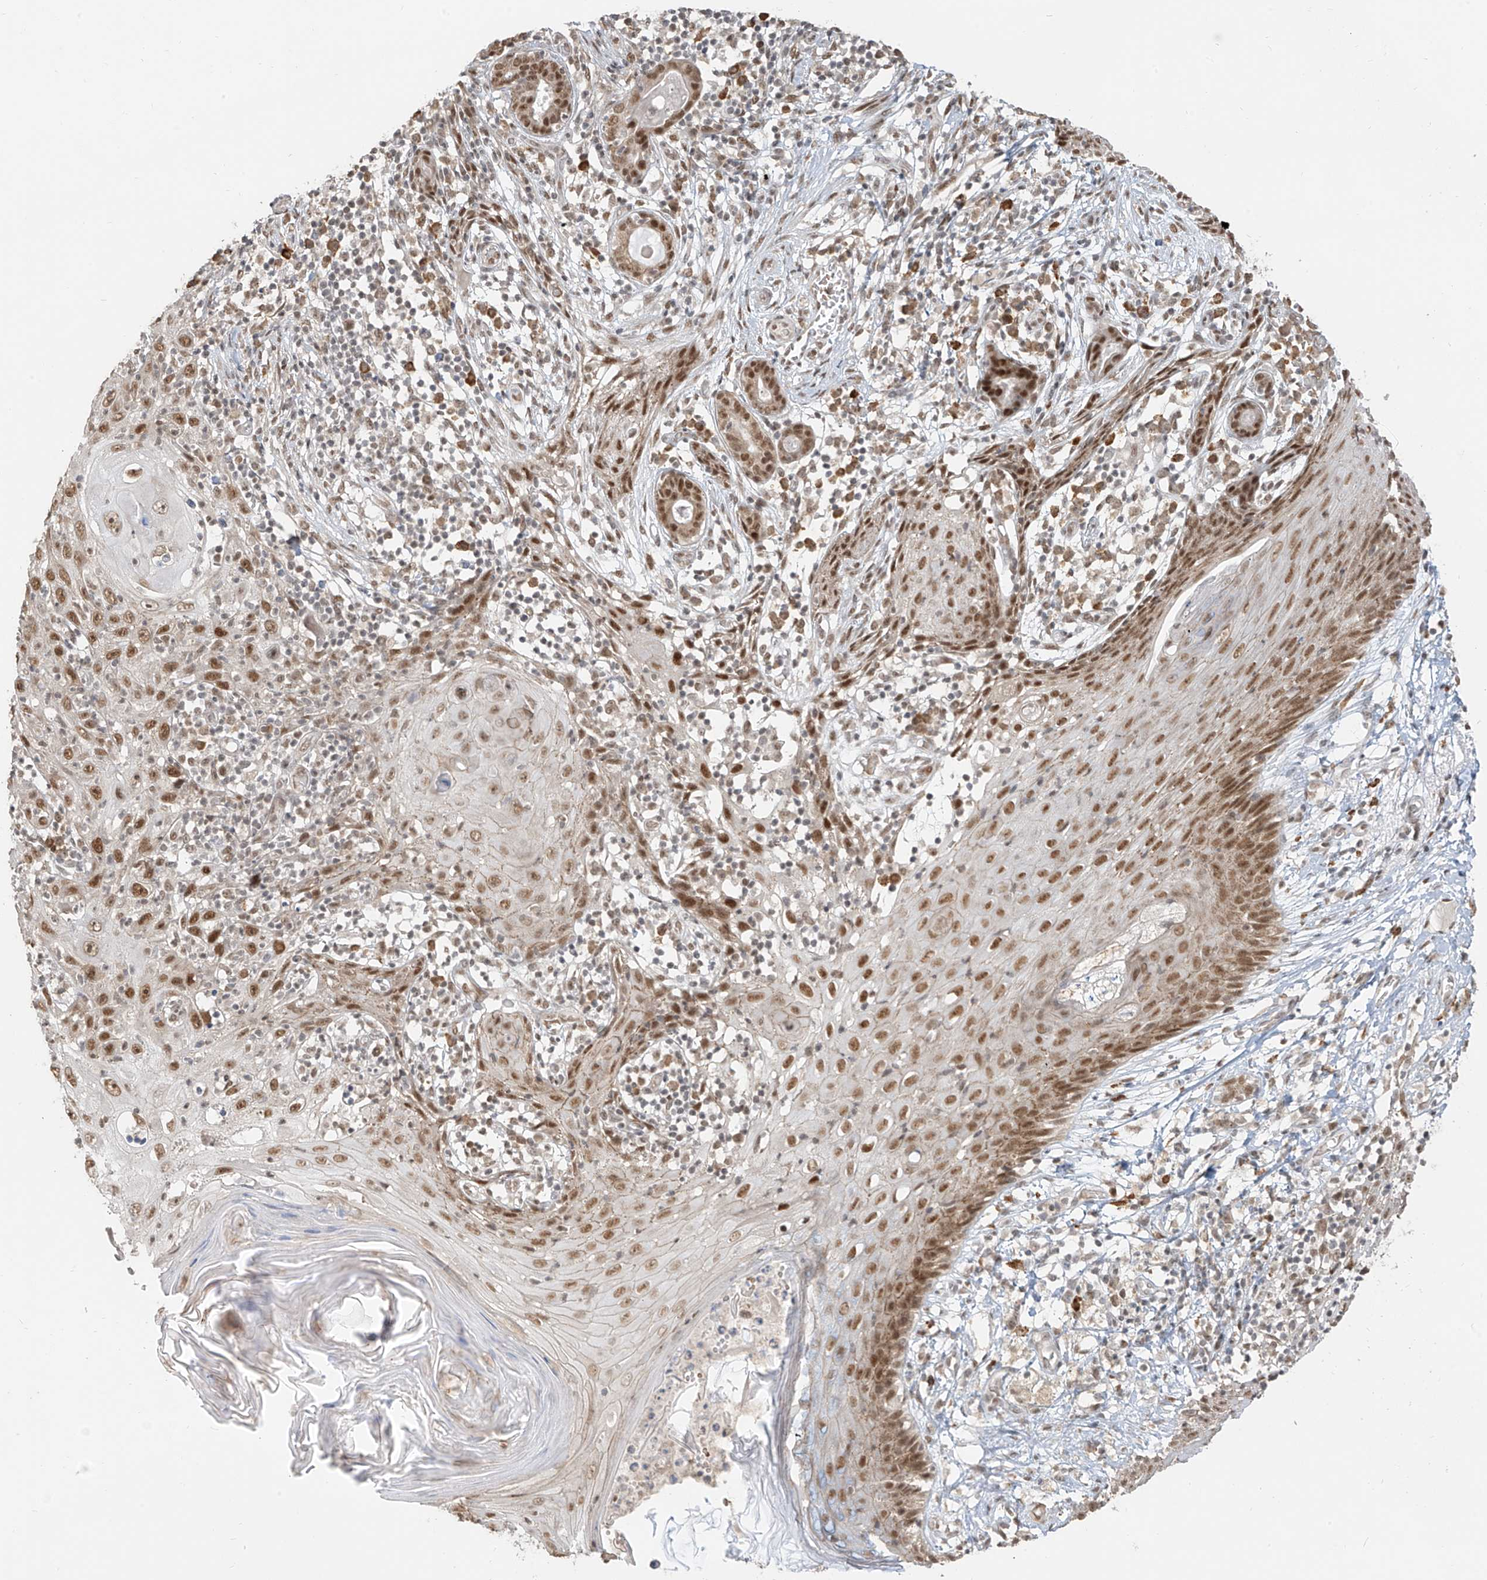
{"staining": {"intensity": "moderate", "quantity": ">75%", "location": "nuclear"}, "tissue": "skin cancer", "cell_type": "Tumor cells", "image_type": "cancer", "snomed": [{"axis": "morphology", "description": "Squamous cell carcinoma, NOS"}, {"axis": "topography", "description": "Skin"}], "caption": "Brown immunohistochemical staining in human squamous cell carcinoma (skin) shows moderate nuclear positivity in about >75% of tumor cells.", "gene": "ZMYM2", "patient": {"sex": "female", "age": 88}}